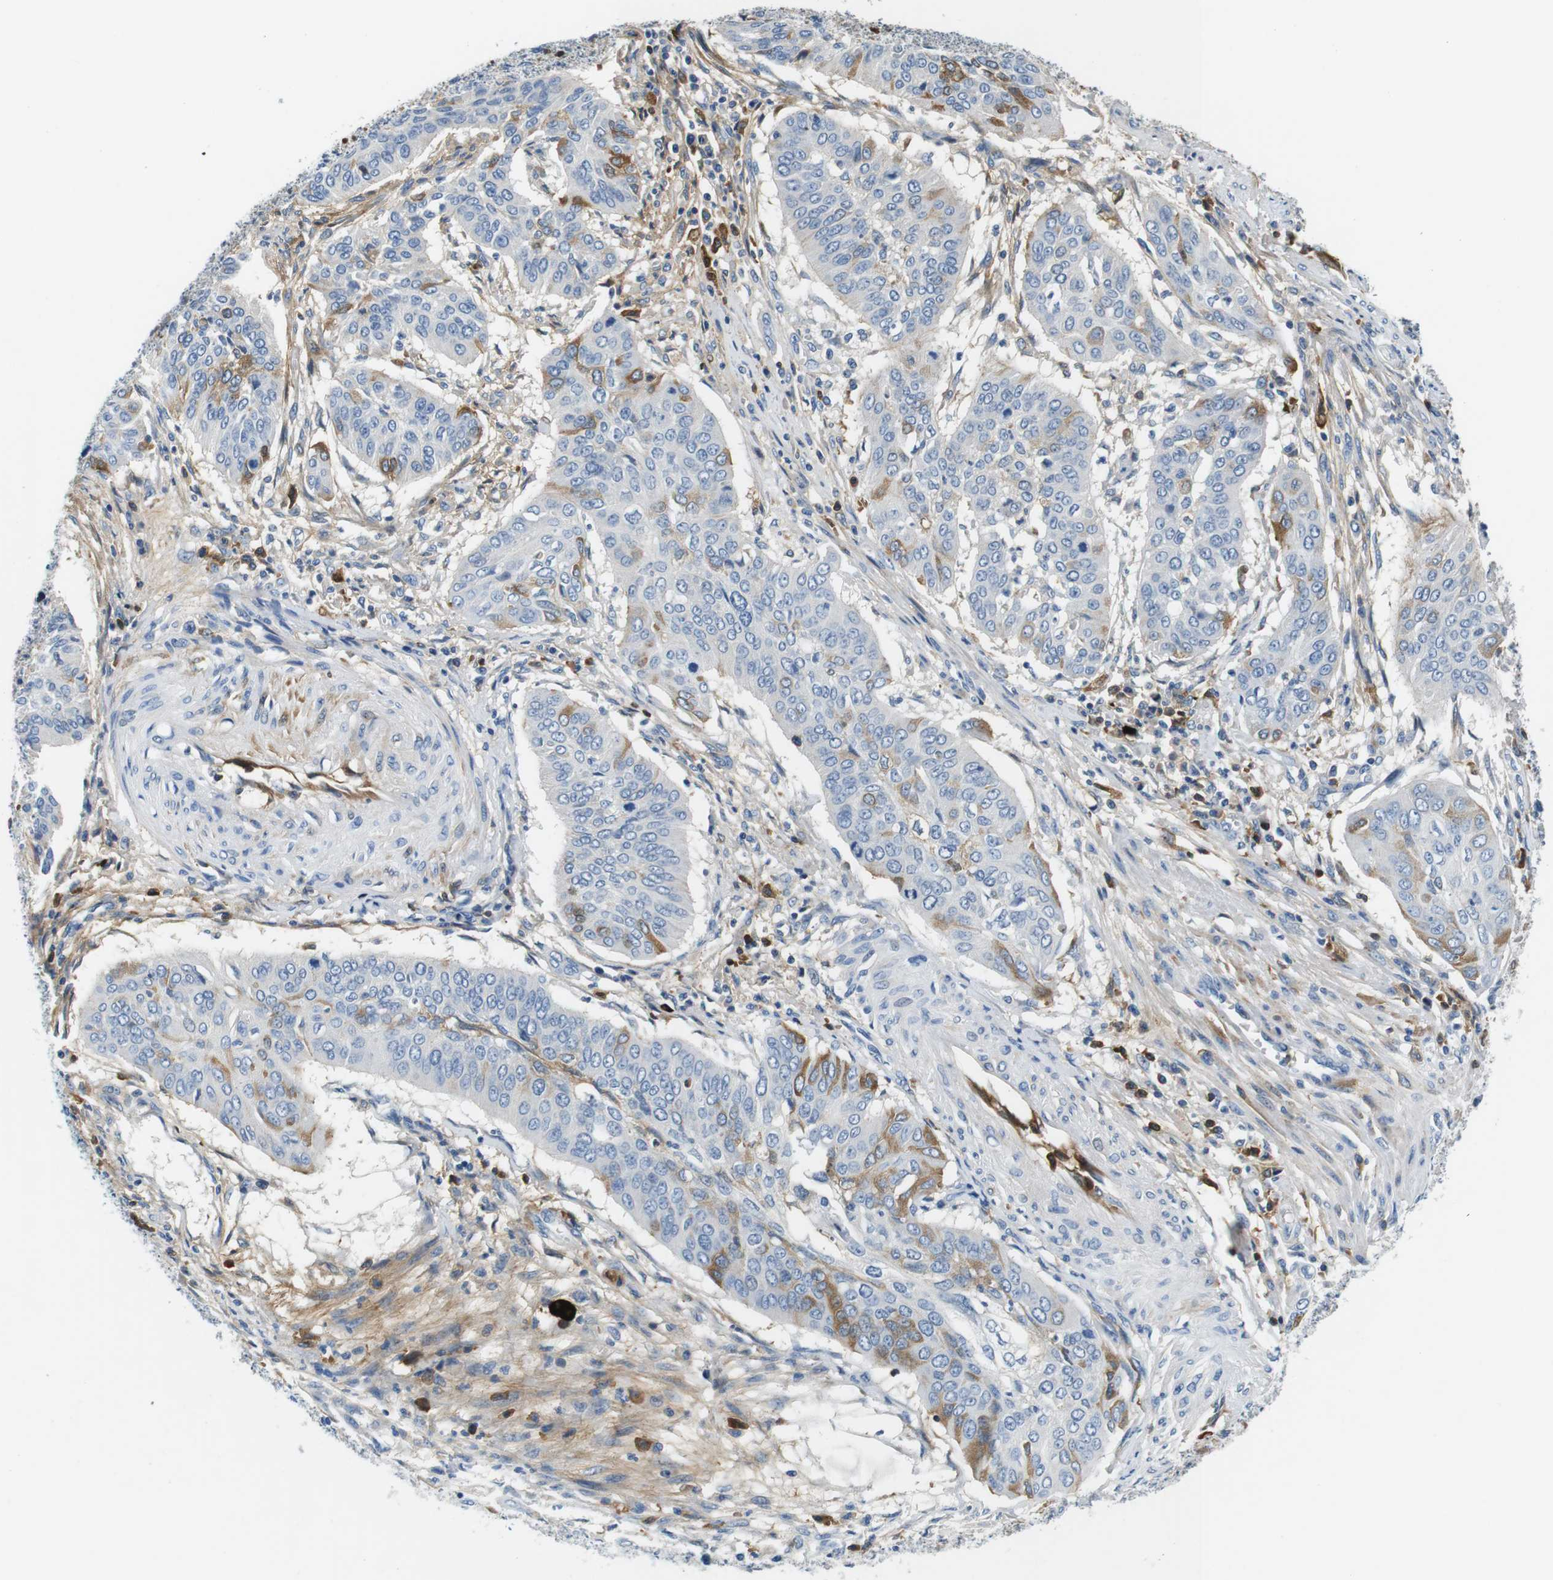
{"staining": {"intensity": "moderate", "quantity": "<25%", "location": "cytoplasmic/membranous"}, "tissue": "cervical cancer", "cell_type": "Tumor cells", "image_type": "cancer", "snomed": [{"axis": "morphology", "description": "Normal tissue, NOS"}, {"axis": "morphology", "description": "Squamous cell carcinoma, NOS"}, {"axis": "topography", "description": "Cervix"}], "caption": "Protein expression analysis of human cervical cancer (squamous cell carcinoma) reveals moderate cytoplasmic/membranous staining in approximately <25% of tumor cells. (IHC, brightfield microscopy, high magnification).", "gene": "IGHD", "patient": {"sex": "female", "age": 39}}